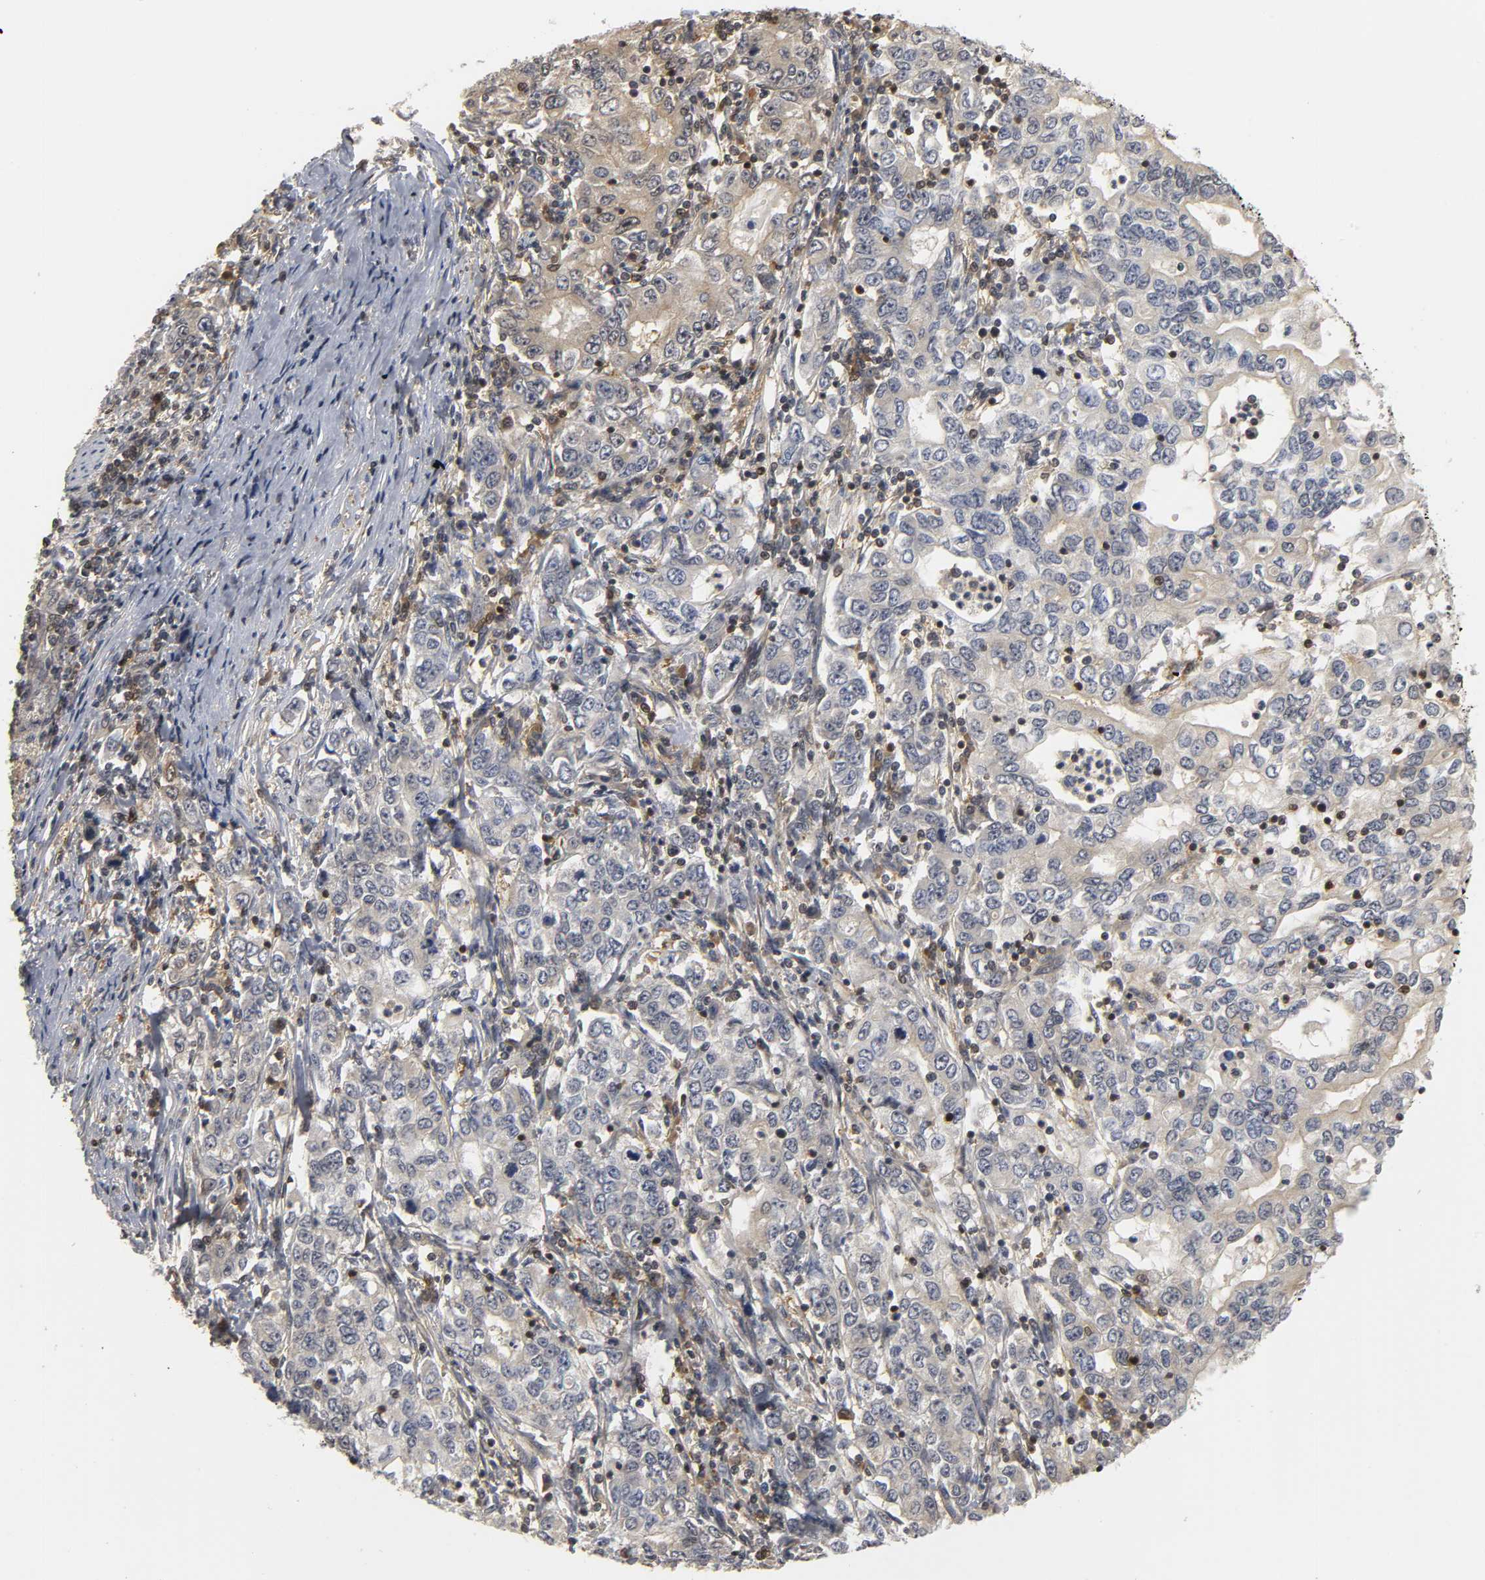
{"staining": {"intensity": "weak", "quantity": "25%-75%", "location": "cytoplasmic/membranous"}, "tissue": "stomach cancer", "cell_type": "Tumor cells", "image_type": "cancer", "snomed": [{"axis": "morphology", "description": "Adenocarcinoma, NOS"}, {"axis": "topography", "description": "Stomach, lower"}], "caption": "Human stomach adenocarcinoma stained with a protein marker shows weak staining in tumor cells.", "gene": "PARK7", "patient": {"sex": "female", "age": 72}}